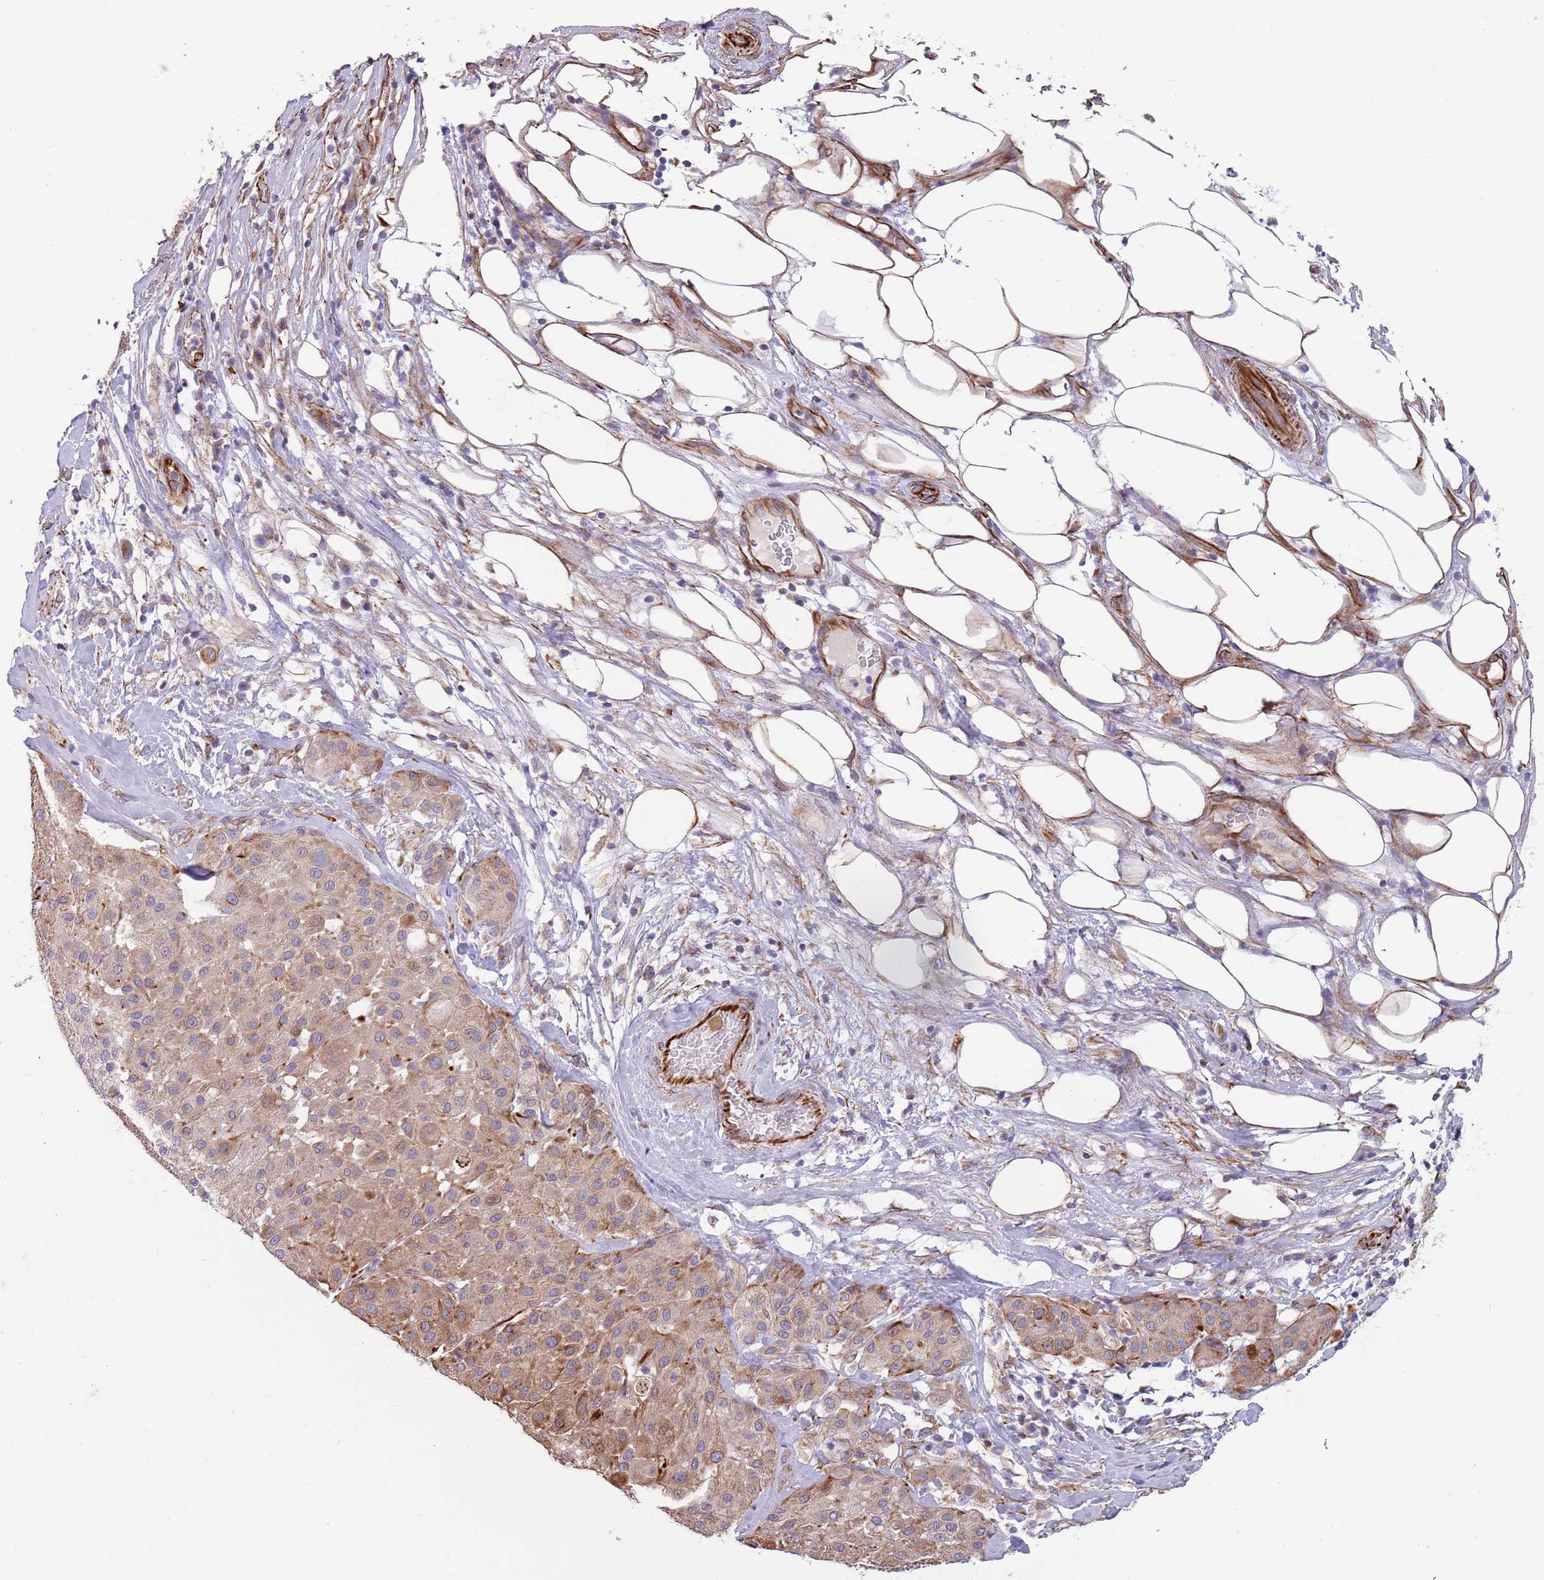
{"staining": {"intensity": "weak", "quantity": "25%-75%", "location": "cytoplasmic/membranous"}, "tissue": "melanoma", "cell_type": "Tumor cells", "image_type": "cancer", "snomed": [{"axis": "morphology", "description": "Malignant melanoma, Metastatic site"}, {"axis": "topography", "description": "Smooth muscle"}], "caption": "Weak cytoplasmic/membranous positivity is identified in approximately 25%-75% of tumor cells in melanoma.", "gene": "MOGAT1", "patient": {"sex": "male", "age": 41}}